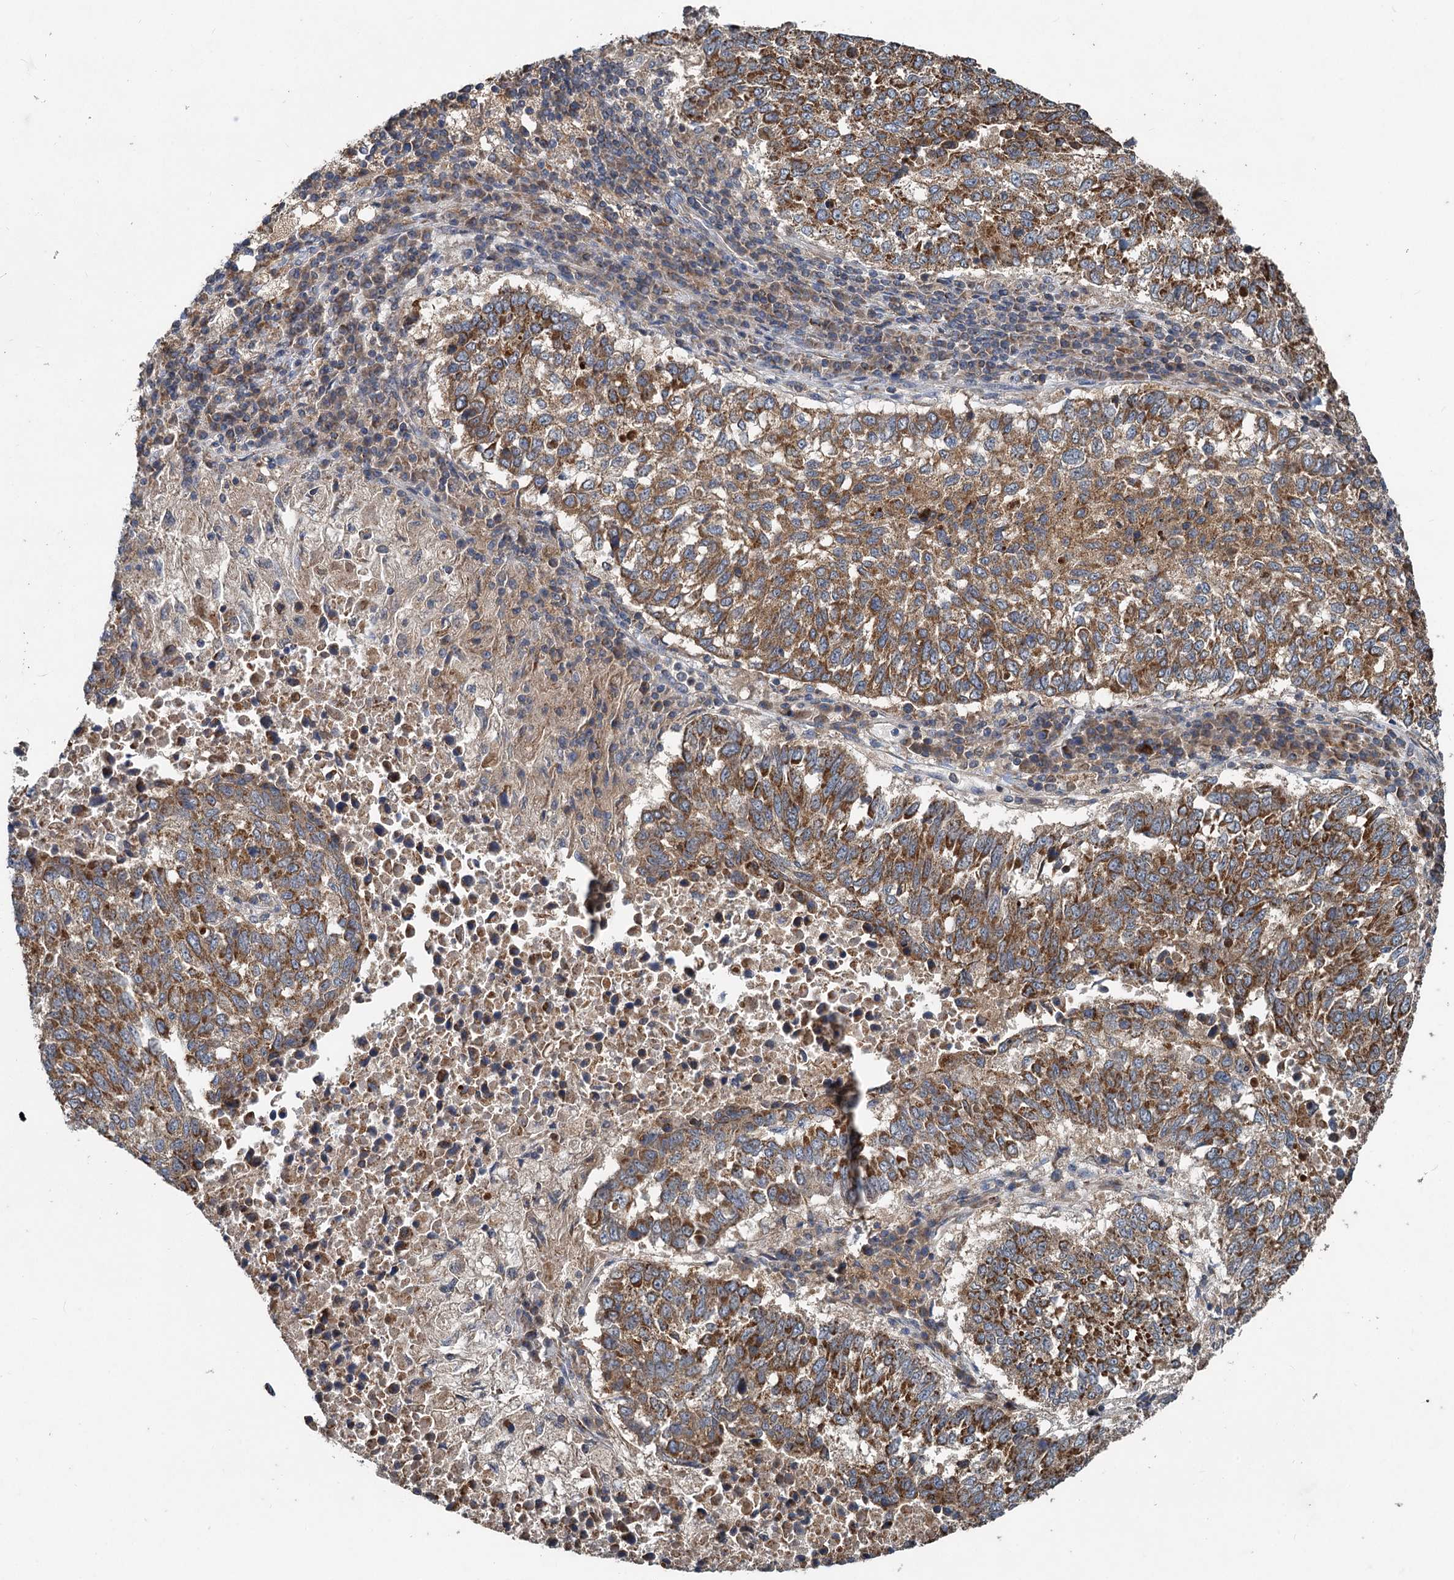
{"staining": {"intensity": "moderate", "quantity": ">75%", "location": "cytoplasmic/membranous"}, "tissue": "lung cancer", "cell_type": "Tumor cells", "image_type": "cancer", "snomed": [{"axis": "morphology", "description": "Squamous cell carcinoma, NOS"}, {"axis": "topography", "description": "Lung"}], "caption": "A brown stain shows moderate cytoplasmic/membranous expression of a protein in human squamous cell carcinoma (lung) tumor cells. (brown staining indicates protein expression, while blue staining denotes nuclei).", "gene": "OTUB1", "patient": {"sex": "male", "age": 73}}